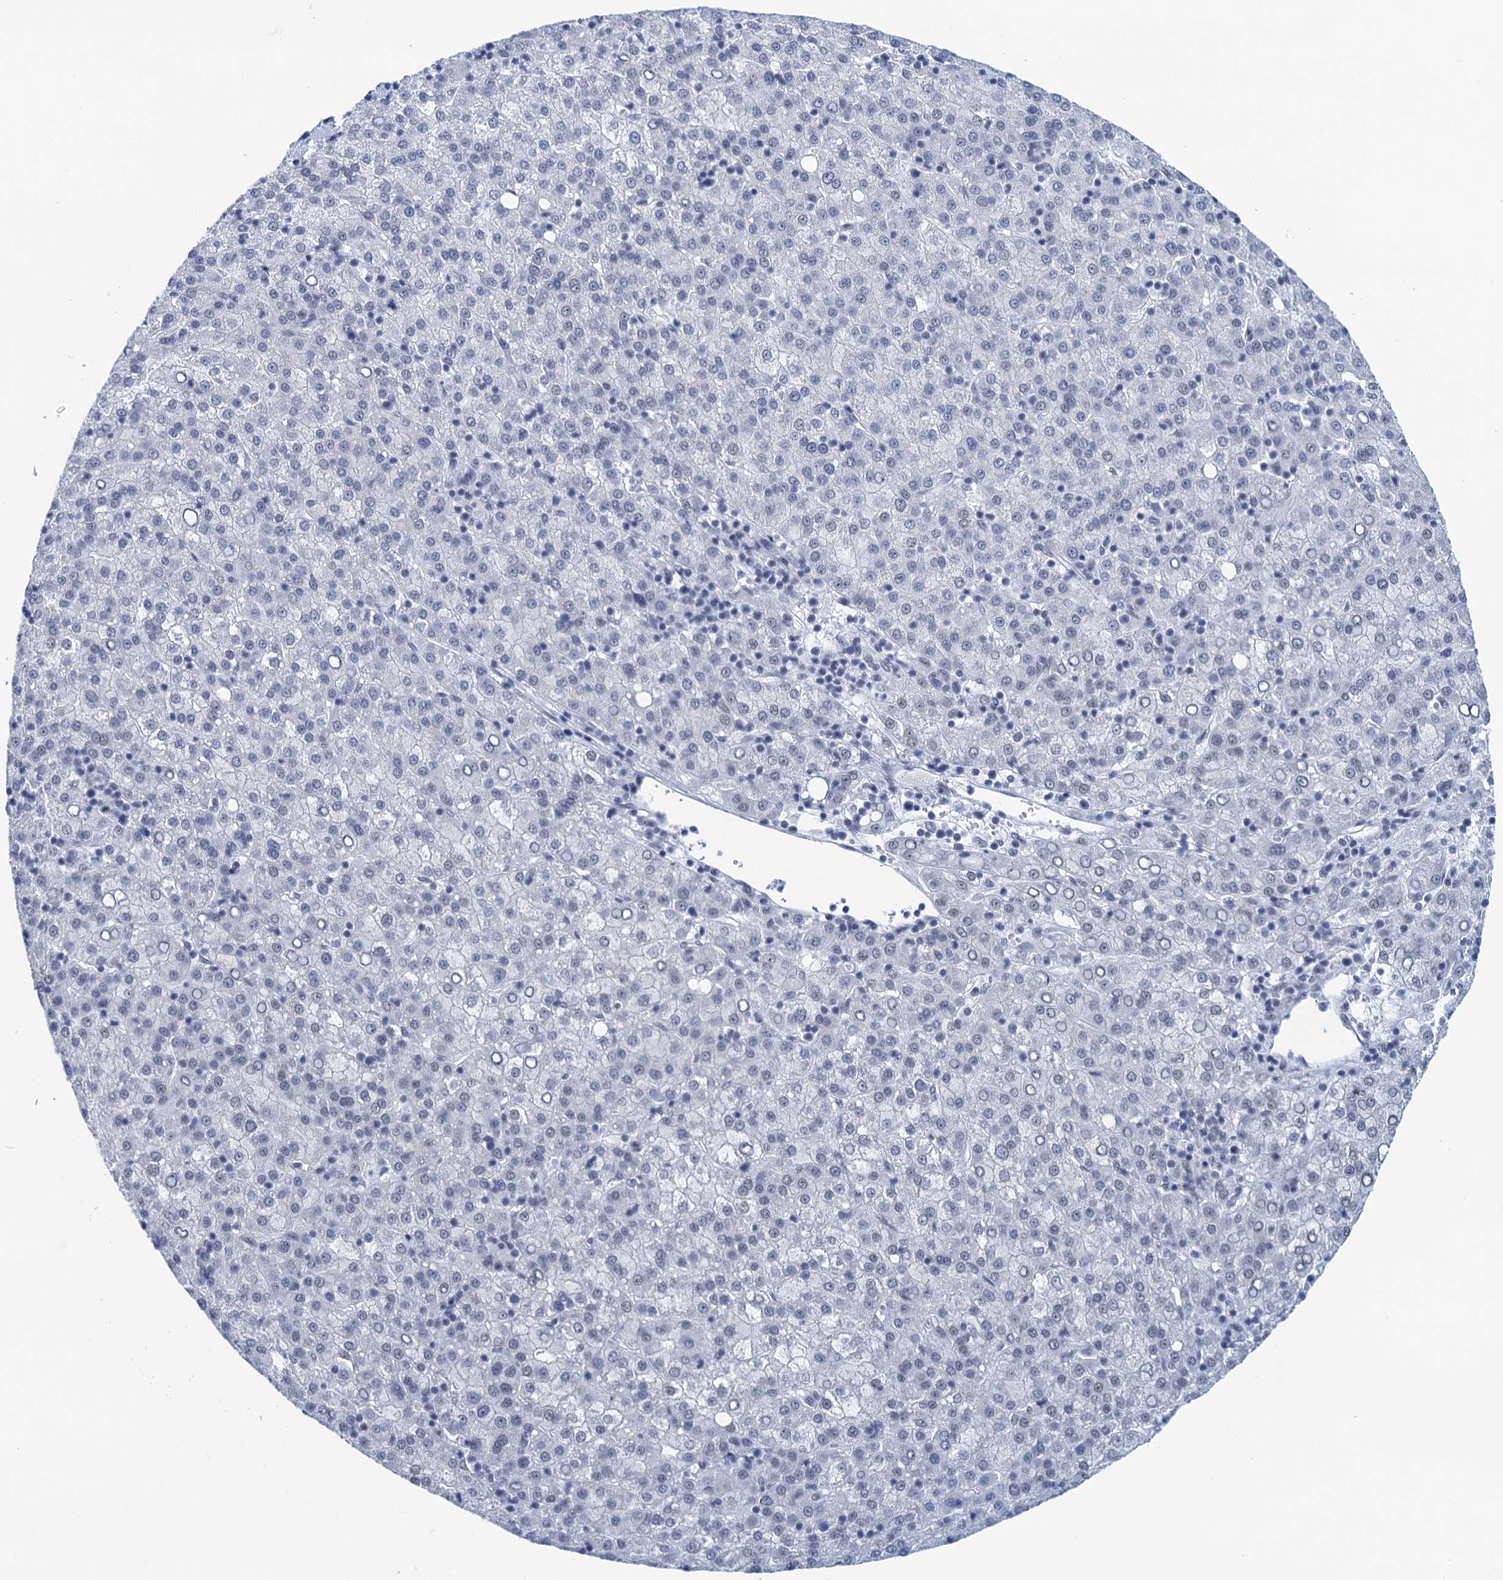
{"staining": {"intensity": "negative", "quantity": "none", "location": "none"}, "tissue": "liver cancer", "cell_type": "Tumor cells", "image_type": "cancer", "snomed": [{"axis": "morphology", "description": "Carcinoma, Hepatocellular, NOS"}, {"axis": "topography", "description": "Liver"}], "caption": "Micrograph shows no protein expression in tumor cells of liver cancer (hepatocellular carcinoma) tissue. Nuclei are stained in blue.", "gene": "EPS8L1", "patient": {"sex": "female", "age": 58}}